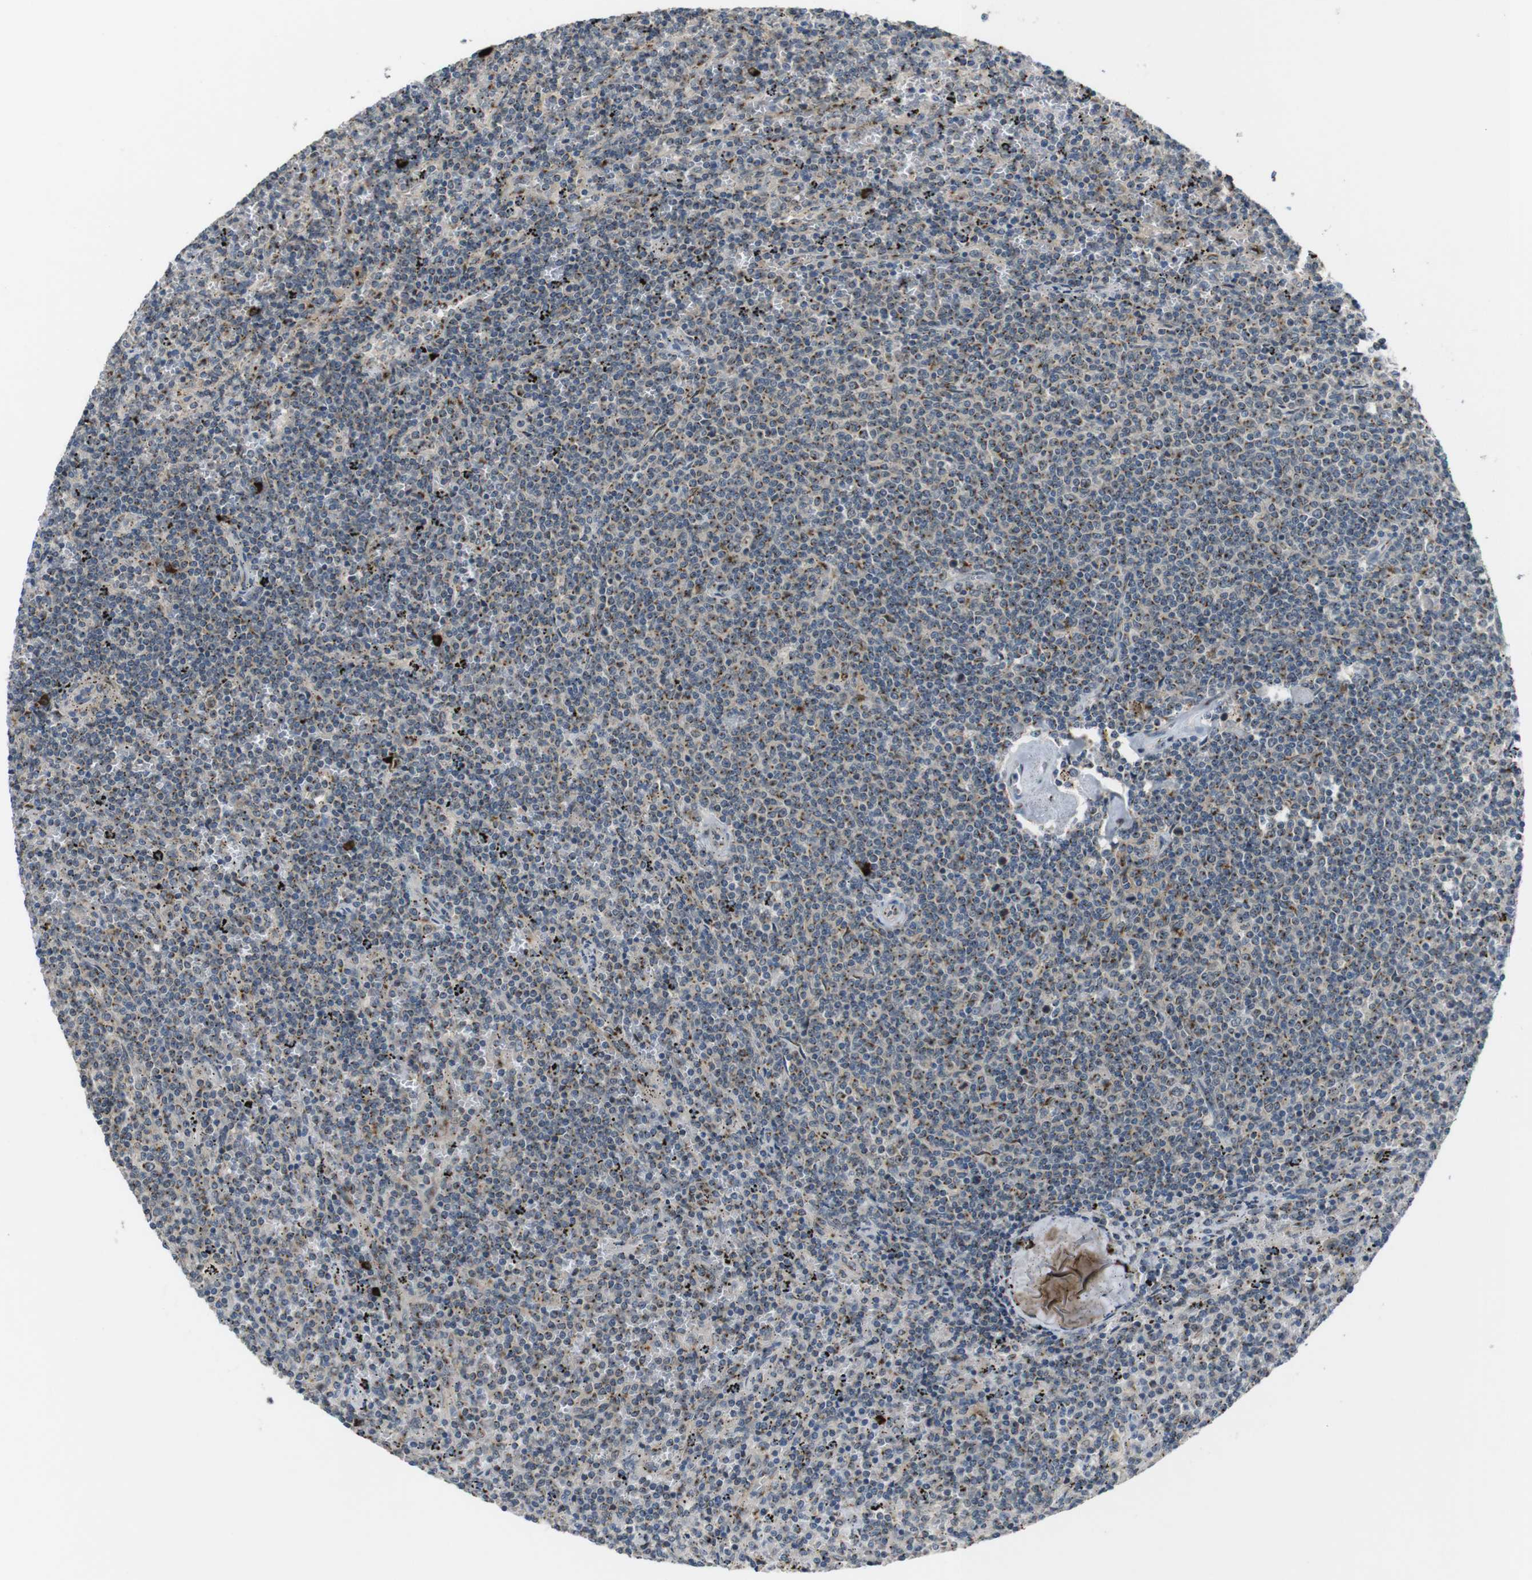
{"staining": {"intensity": "moderate", "quantity": ">75%", "location": "cytoplasmic/membranous"}, "tissue": "lymphoma", "cell_type": "Tumor cells", "image_type": "cancer", "snomed": [{"axis": "morphology", "description": "Malignant lymphoma, non-Hodgkin's type, Low grade"}, {"axis": "topography", "description": "Spleen"}], "caption": "Immunohistochemistry (IHC) photomicrograph of neoplastic tissue: human lymphoma stained using immunohistochemistry reveals medium levels of moderate protein expression localized specifically in the cytoplasmic/membranous of tumor cells, appearing as a cytoplasmic/membranous brown color.", "gene": "ZFPL1", "patient": {"sex": "female", "age": 50}}